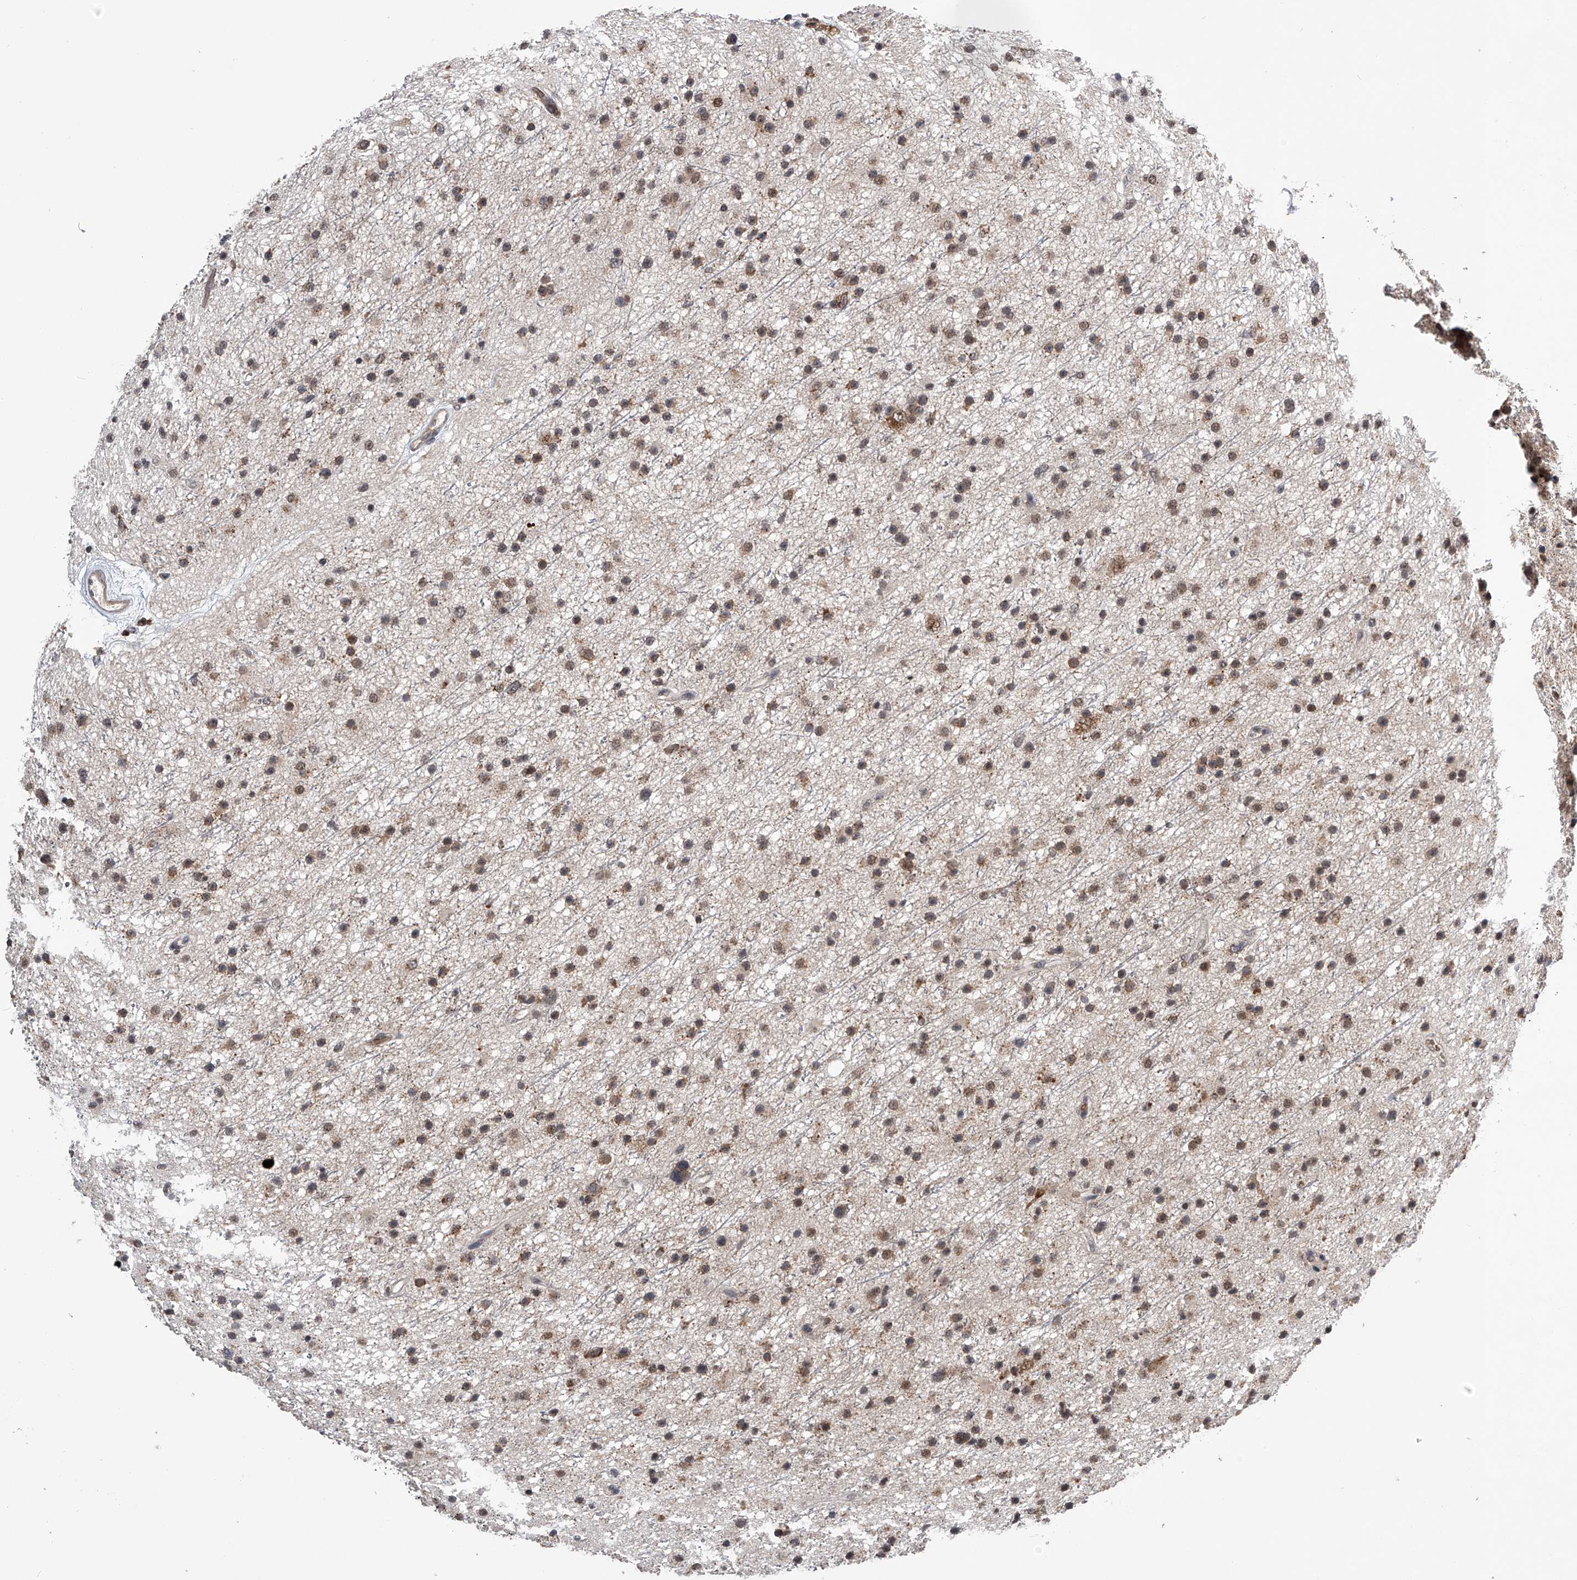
{"staining": {"intensity": "weak", "quantity": ">75%", "location": "cytoplasmic/membranous,nuclear"}, "tissue": "glioma", "cell_type": "Tumor cells", "image_type": "cancer", "snomed": [{"axis": "morphology", "description": "Glioma, malignant, Low grade"}, {"axis": "topography", "description": "Cerebral cortex"}], "caption": "Immunohistochemistry image of neoplastic tissue: human malignant low-grade glioma stained using immunohistochemistry shows low levels of weak protein expression localized specifically in the cytoplasmic/membranous and nuclear of tumor cells, appearing as a cytoplasmic/membranous and nuclear brown color.", "gene": "SPOCK1", "patient": {"sex": "female", "age": 39}}